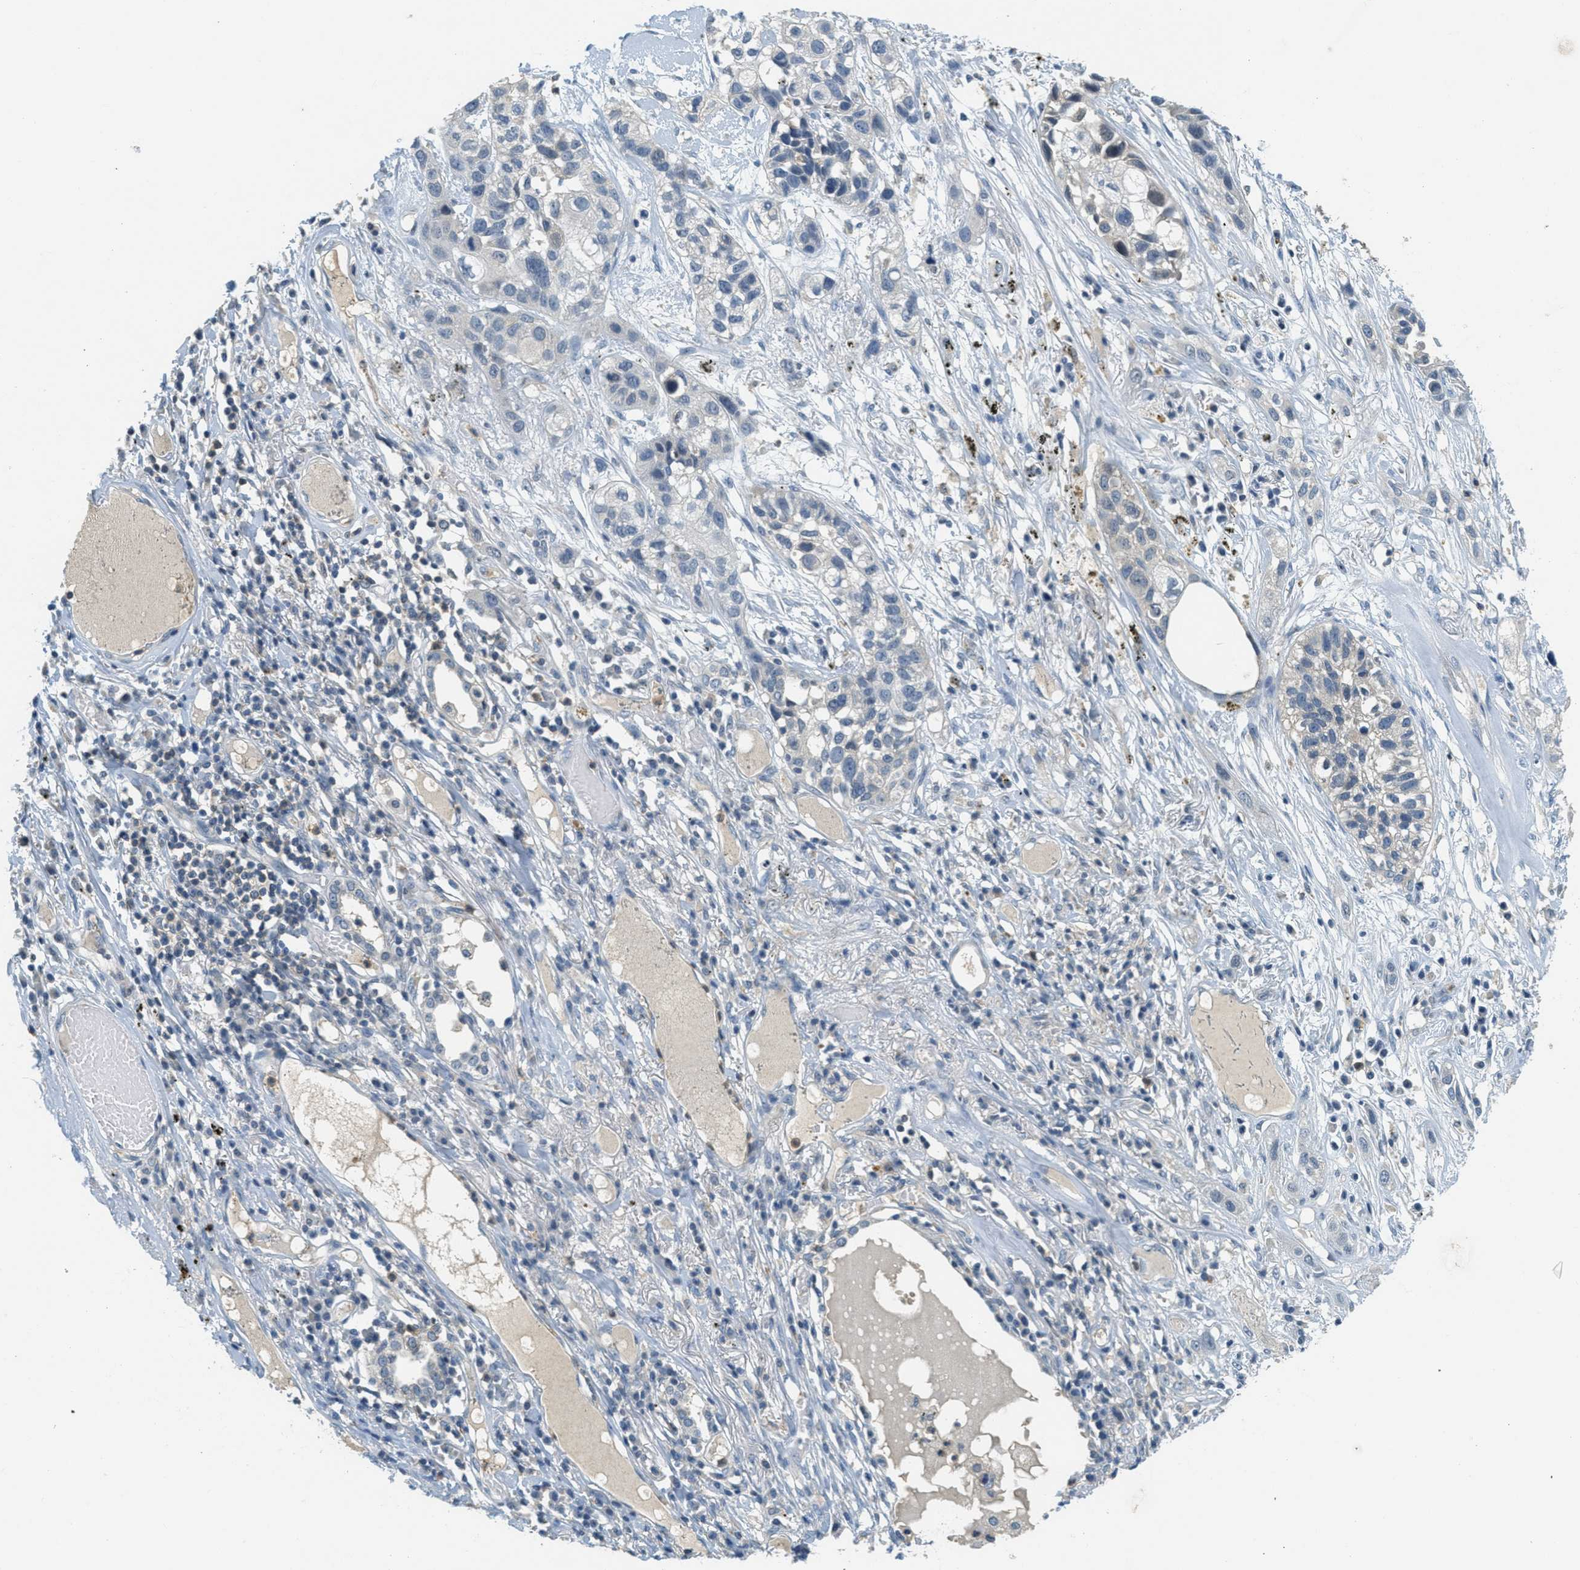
{"staining": {"intensity": "negative", "quantity": "none", "location": "none"}, "tissue": "lung cancer", "cell_type": "Tumor cells", "image_type": "cancer", "snomed": [{"axis": "morphology", "description": "Squamous cell carcinoma, NOS"}, {"axis": "topography", "description": "Lung"}], "caption": "A high-resolution histopathology image shows immunohistochemistry staining of squamous cell carcinoma (lung), which exhibits no significant expression in tumor cells.", "gene": "RASGRP2", "patient": {"sex": "male", "age": 71}}